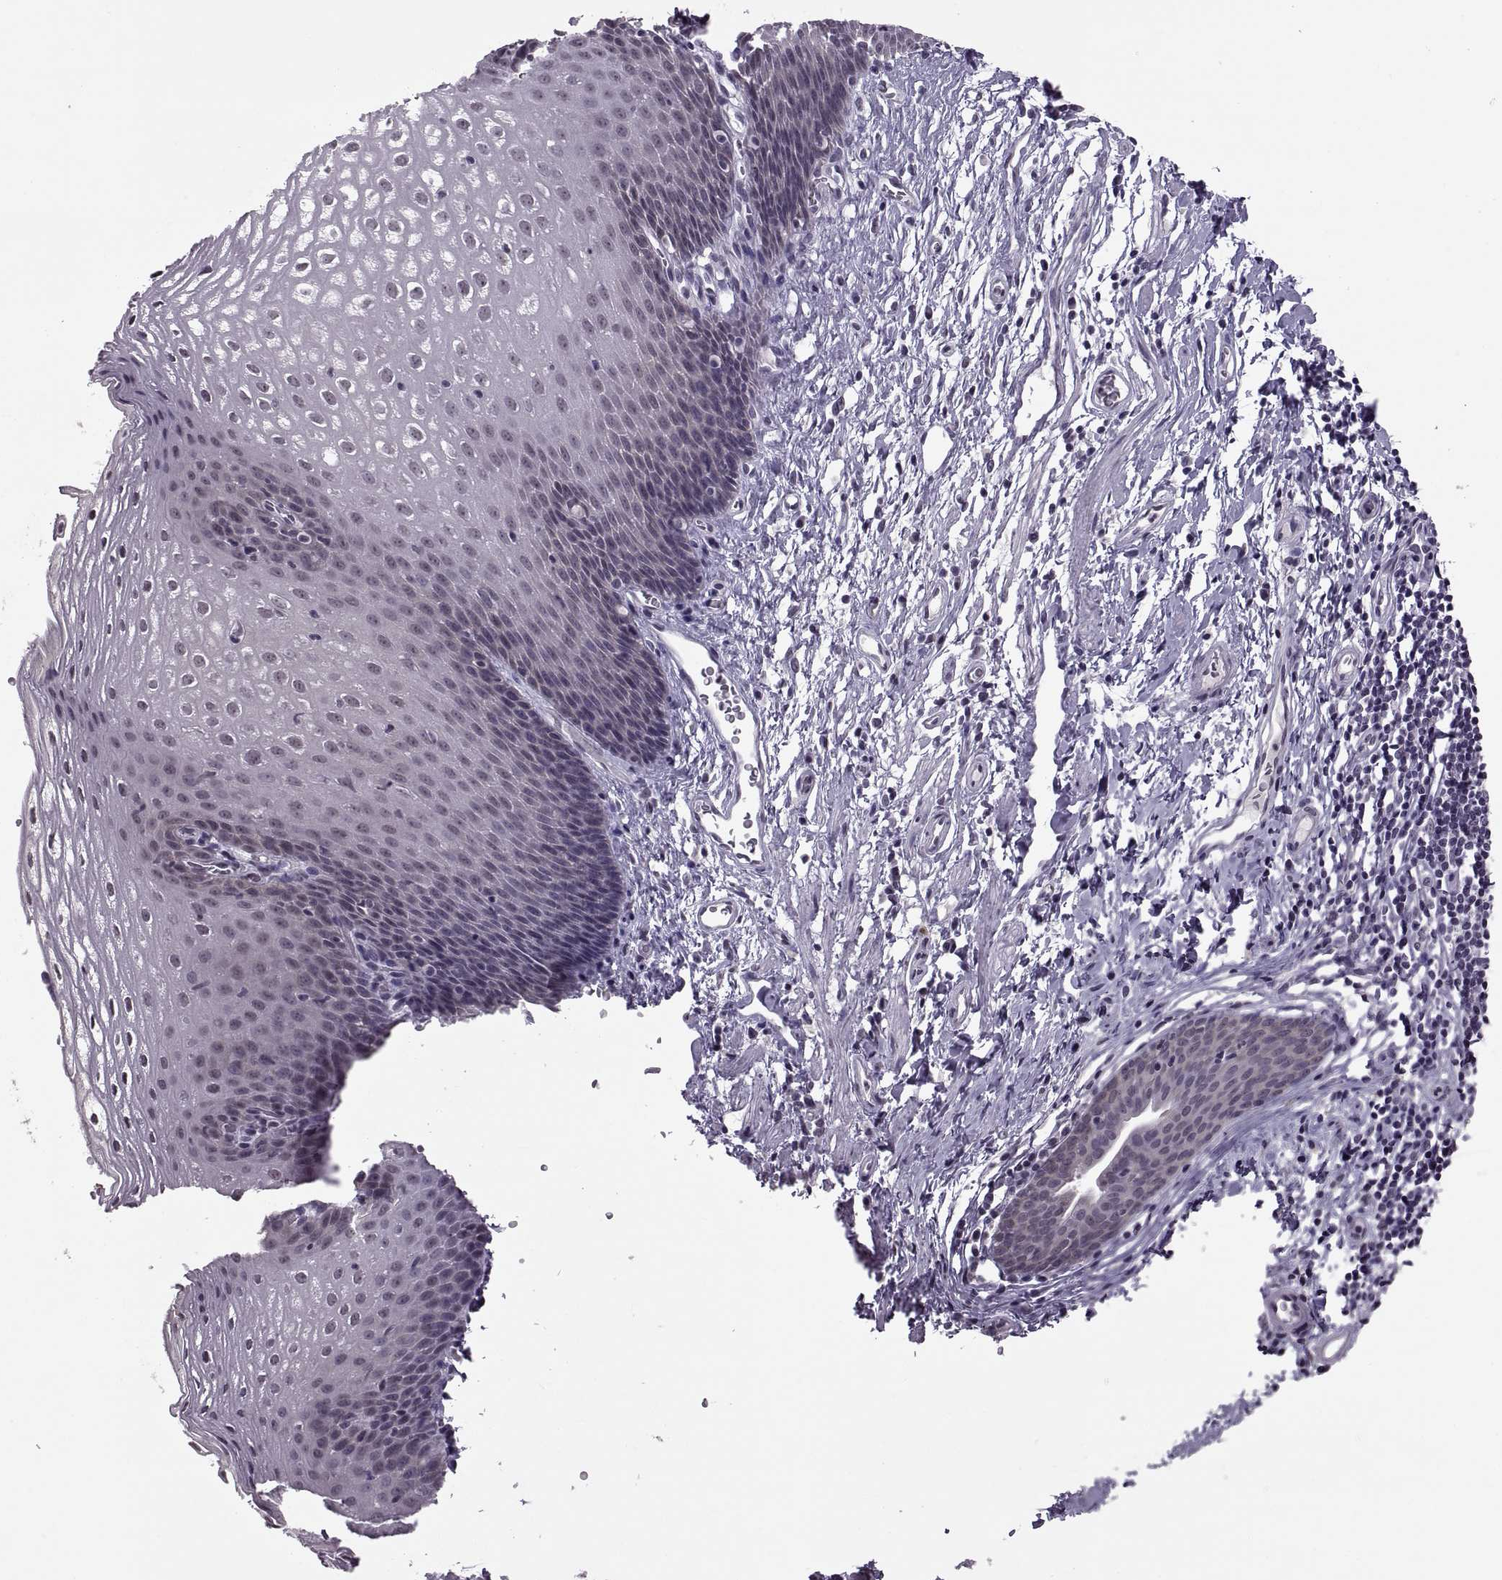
{"staining": {"intensity": "negative", "quantity": "none", "location": "none"}, "tissue": "esophagus", "cell_type": "Squamous epithelial cells", "image_type": "normal", "snomed": [{"axis": "morphology", "description": "Normal tissue, NOS"}, {"axis": "topography", "description": "Esophagus"}], "caption": "Immunohistochemistry (IHC) photomicrograph of unremarkable esophagus: human esophagus stained with DAB (3,3'-diaminobenzidine) exhibits no significant protein expression in squamous epithelial cells.", "gene": "OTP", "patient": {"sex": "male", "age": 72}}